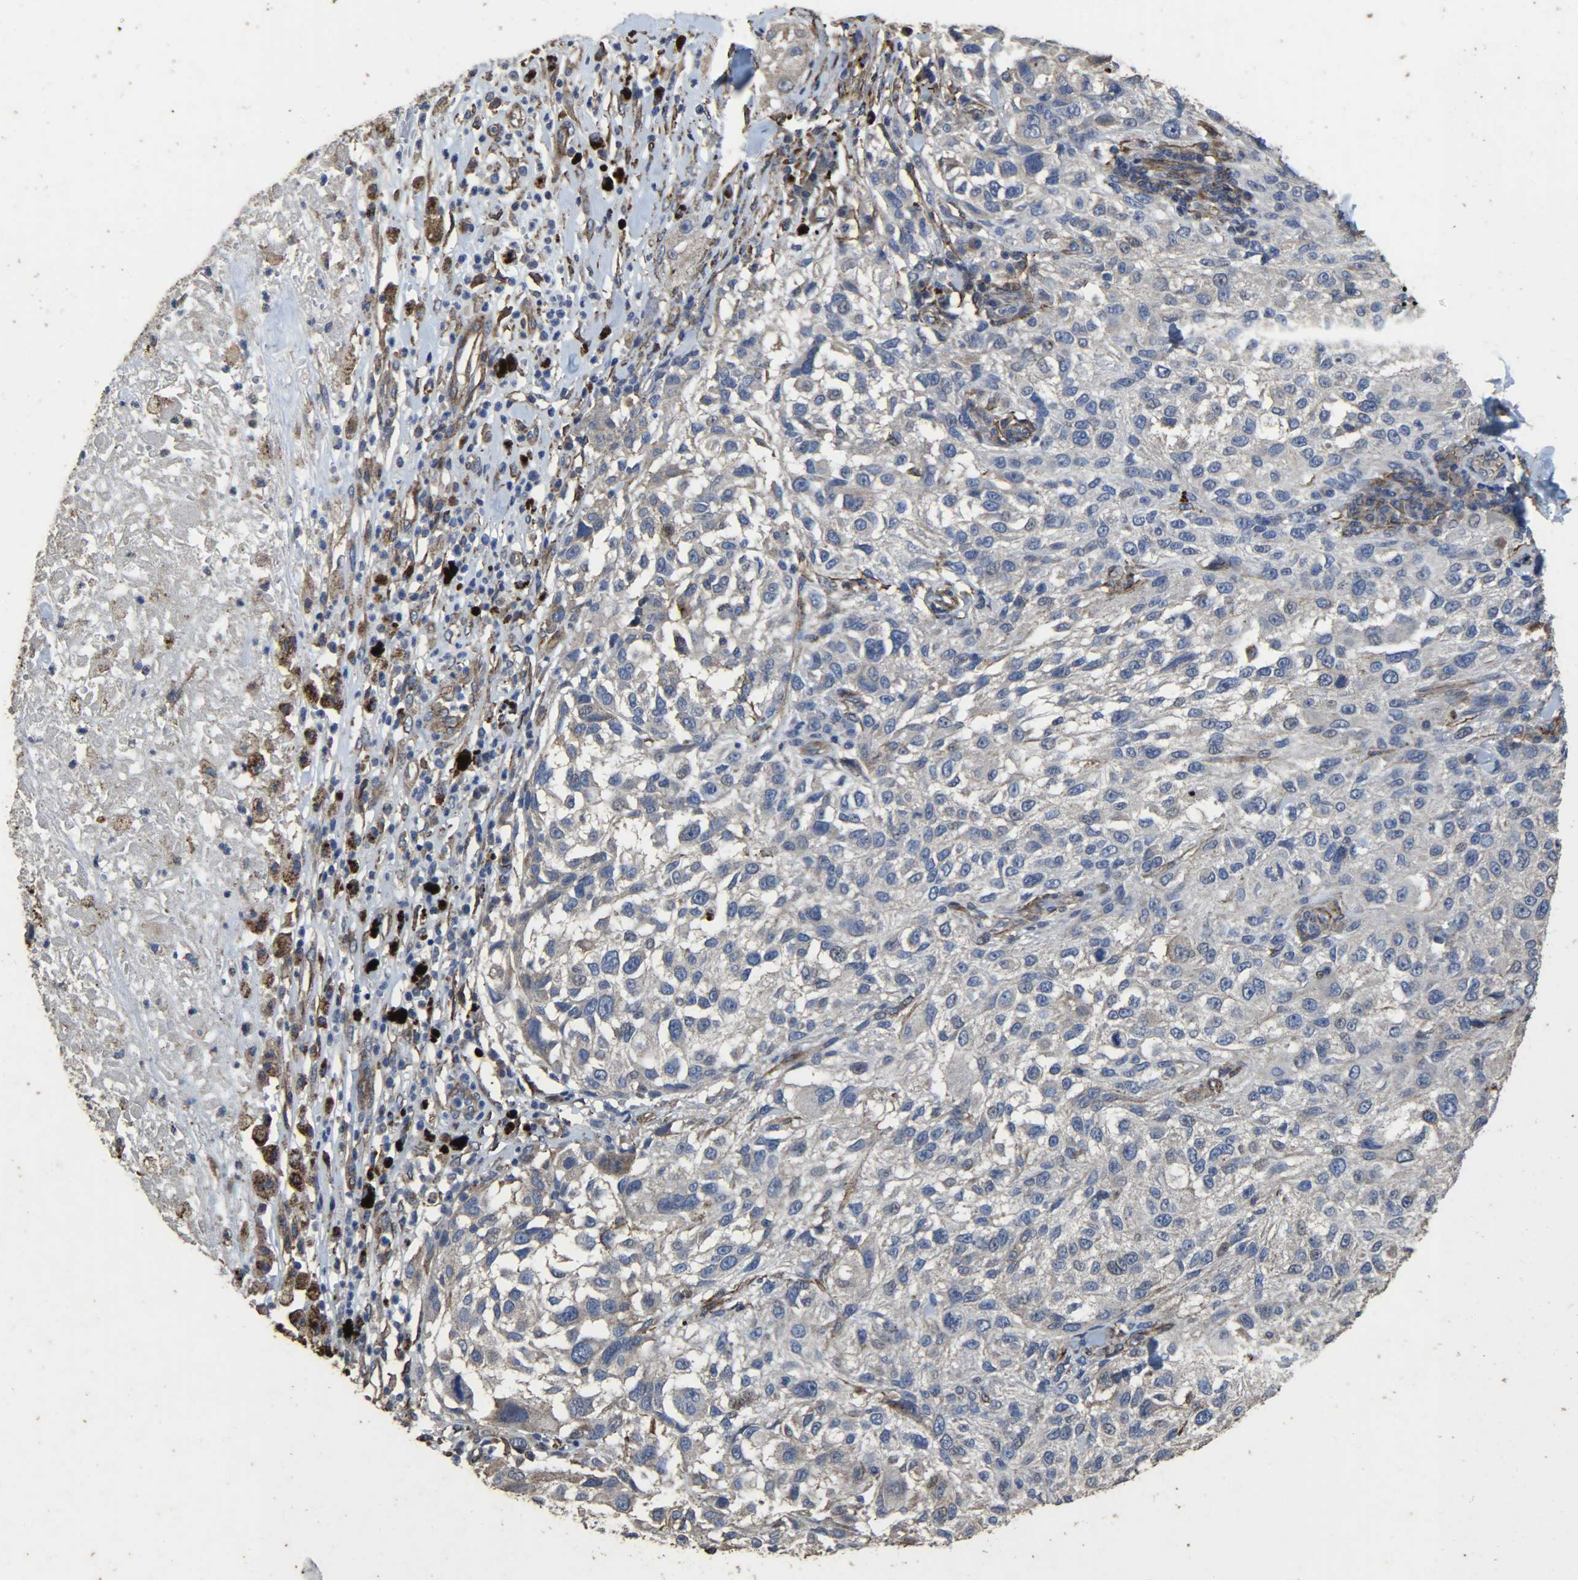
{"staining": {"intensity": "negative", "quantity": "none", "location": "none"}, "tissue": "melanoma", "cell_type": "Tumor cells", "image_type": "cancer", "snomed": [{"axis": "morphology", "description": "Necrosis, NOS"}, {"axis": "morphology", "description": "Malignant melanoma, NOS"}, {"axis": "topography", "description": "Skin"}], "caption": "Immunohistochemistry image of human melanoma stained for a protein (brown), which reveals no expression in tumor cells.", "gene": "TPM4", "patient": {"sex": "female", "age": 87}}